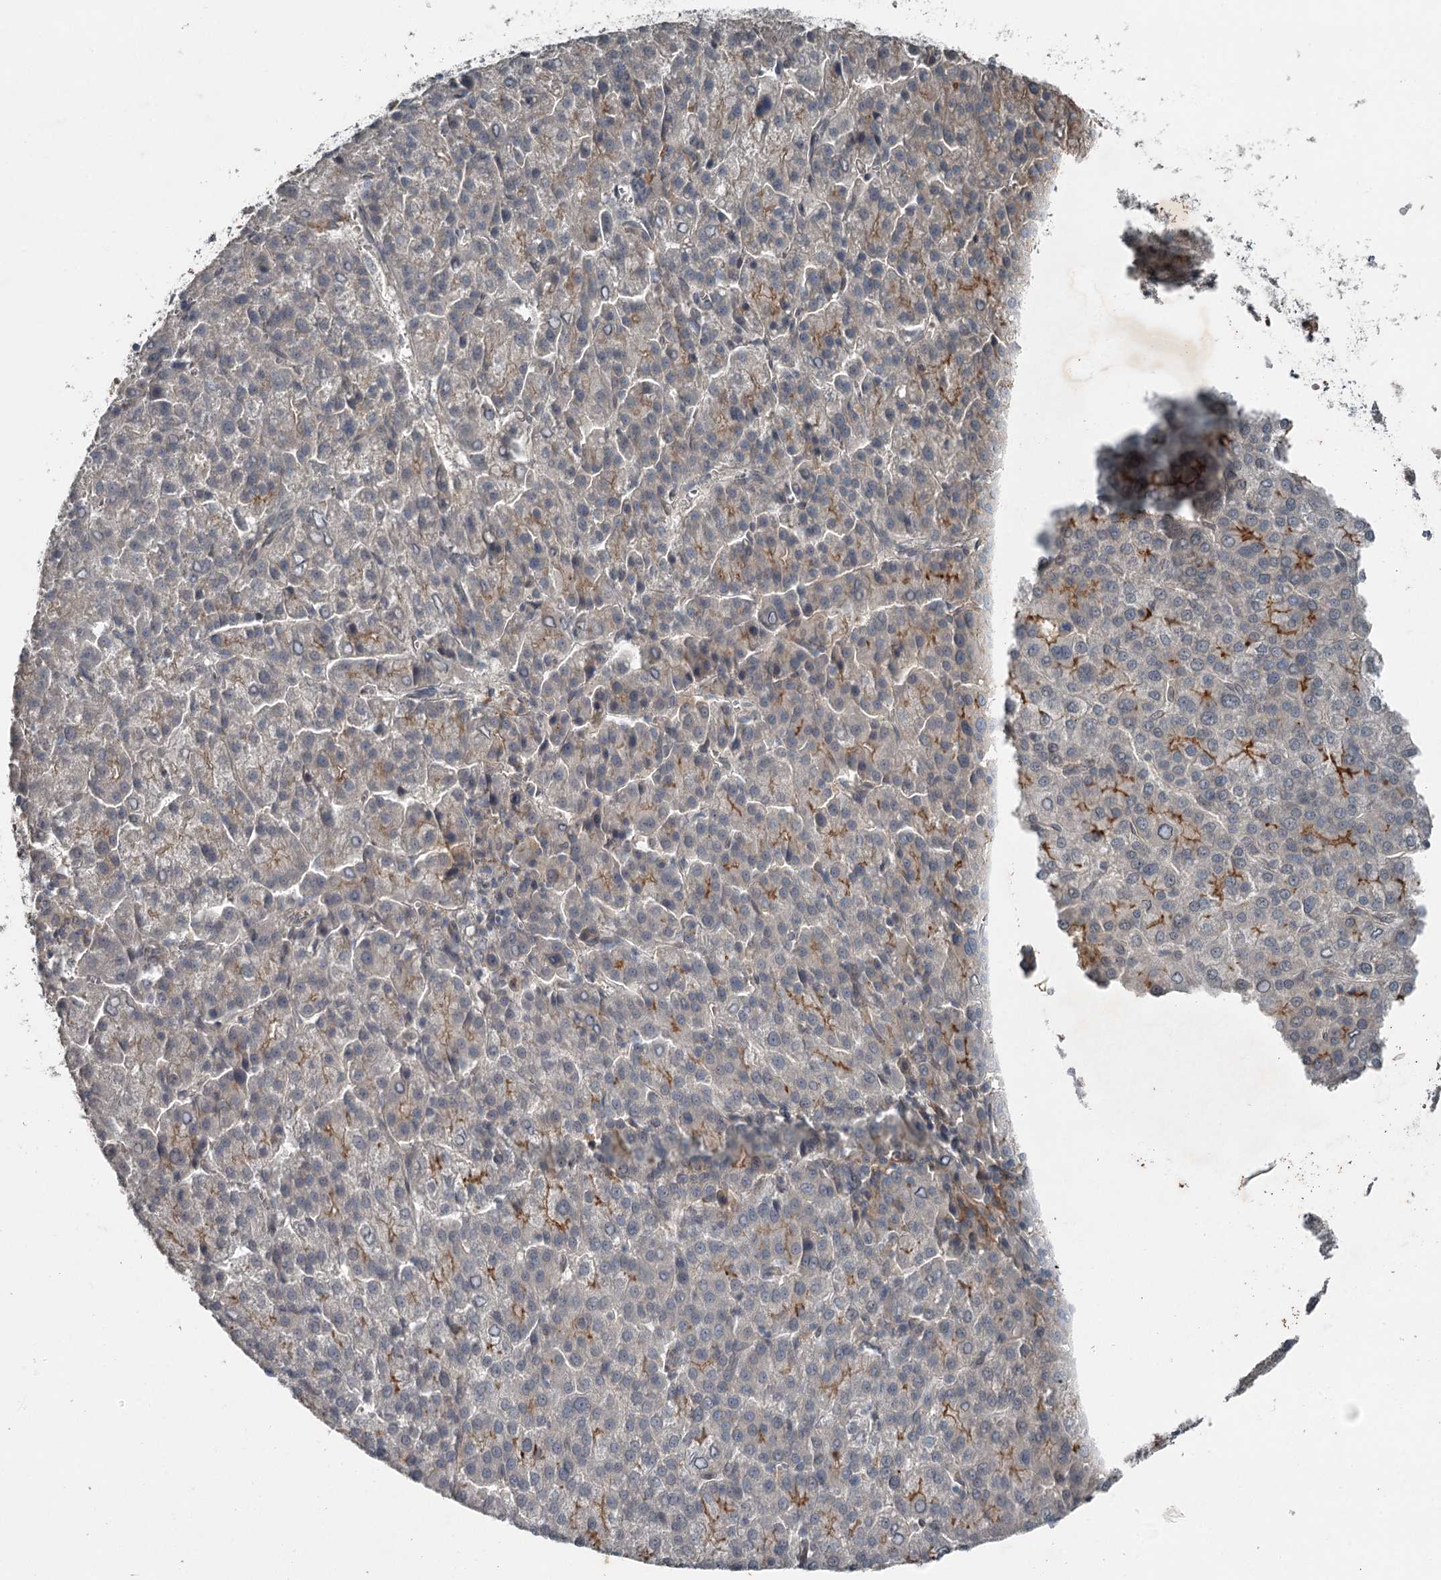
{"staining": {"intensity": "moderate", "quantity": "<25%", "location": "cytoplasmic/membranous"}, "tissue": "liver cancer", "cell_type": "Tumor cells", "image_type": "cancer", "snomed": [{"axis": "morphology", "description": "Carcinoma, Hepatocellular, NOS"}, {"axis": "topography", "description": "Liver"}], "caption": "Immunohistochemical staining of liver cancer displays moderate cytoplasmic/membranous protein expression in about <25% of tumor cells.", "gene": "SLC39A8", "patient": {"sex": "female", "age": 58}}